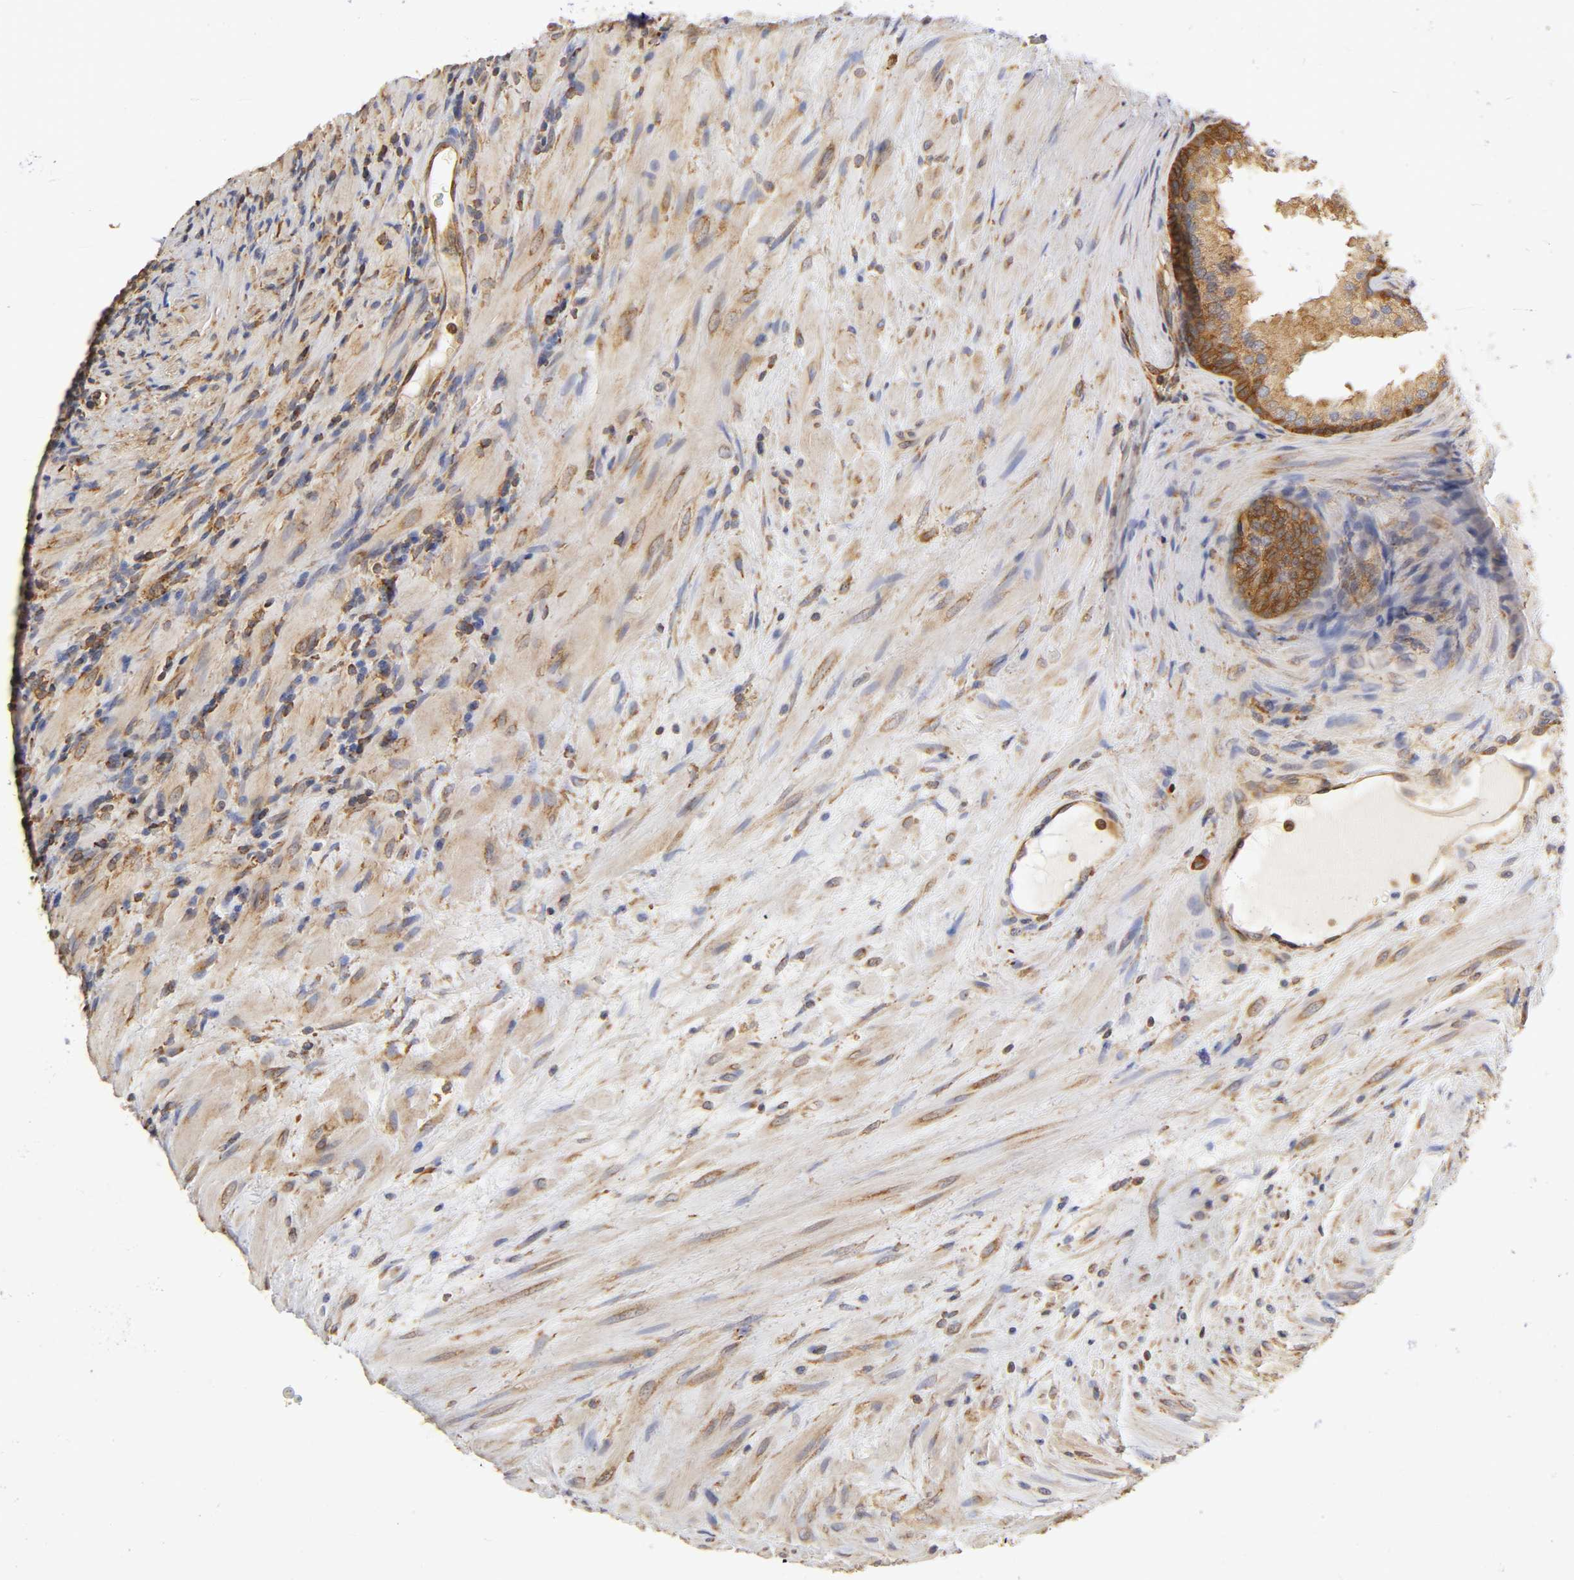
{"staining": {"intensity": "moderate", "quantity": ">75%", "location": "cytoplasmic/membranous"}, "tissue": "prostate", "cell_type": "Glandular cells", "image_type": "normal", "snomed": [{"axis": "morphology", "description": "Normal tissue, NOS"}, {"axis": "topography", "description": "Prostate"}], "caption": "Unremarkable prostate exhibits moderate cytoplasmic/membranous expression in approximately >75% of glandular cells Immunohistochemistry stains the protein of interest in brown and the nuclei are stained blue..", "gene": "RPL14", "patient": {"sex": "male", "age": 76}}